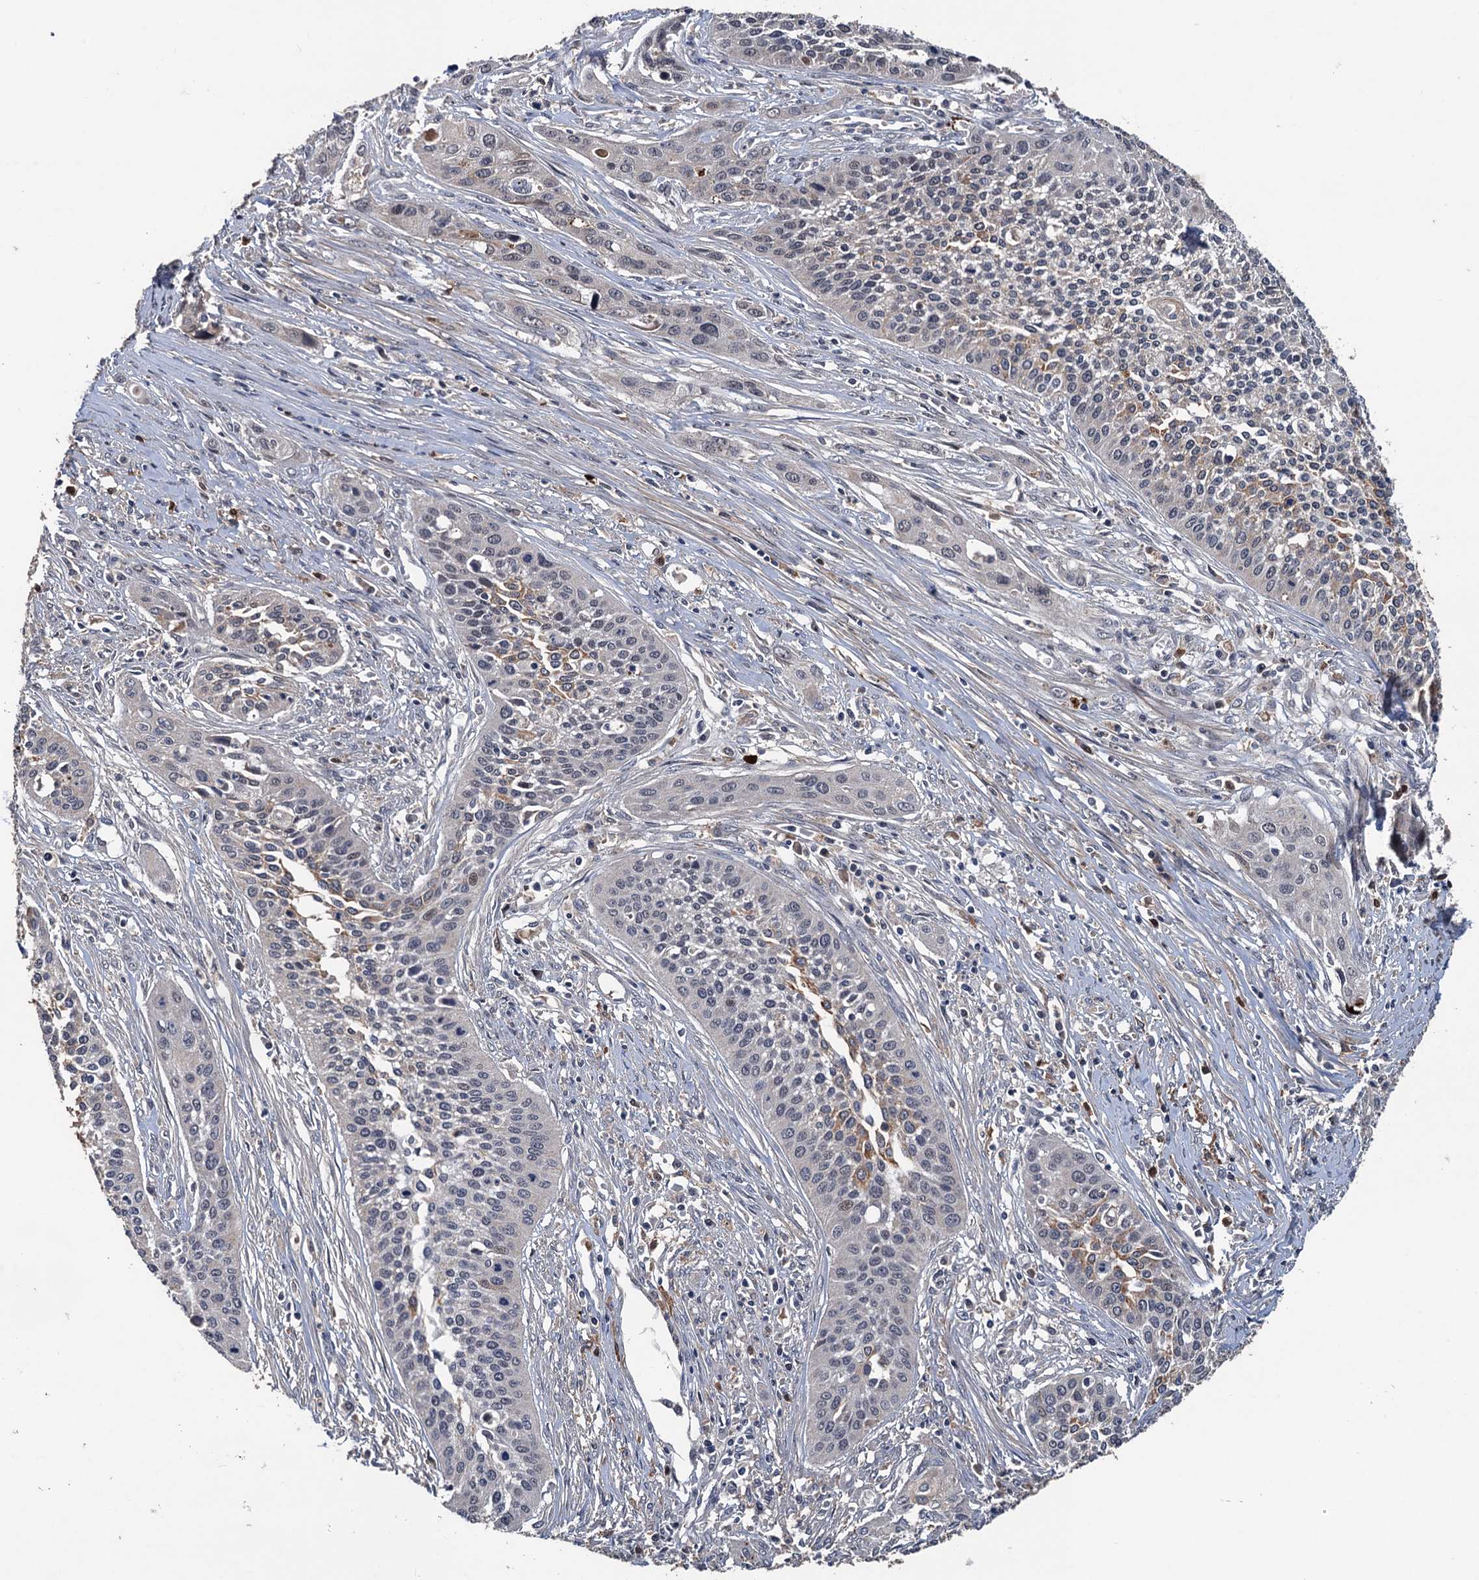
{"staining": {"intensity": "moderate", "quantity": "<25%", "location": "cytoplasmic/membranous"}, "tissue": "cervical cancer", "cell_type": "Tumor cells", "image_type": "cancer", "snomed": [{"axis": "morphology", "description": "Squamous cell carcinoma, NOS"}, {"axis": "topography", "description": "Cervix"}], "caption": "DAB (3,3'-diaminobenzidine) immunohistochemical staining of cervical cancer displays moderate cytoplasmic/membranous protein staining in approximately <25% of tumor cells.", "gene": "ZNF438", "patient": {"sex": "female", "age": 34}}